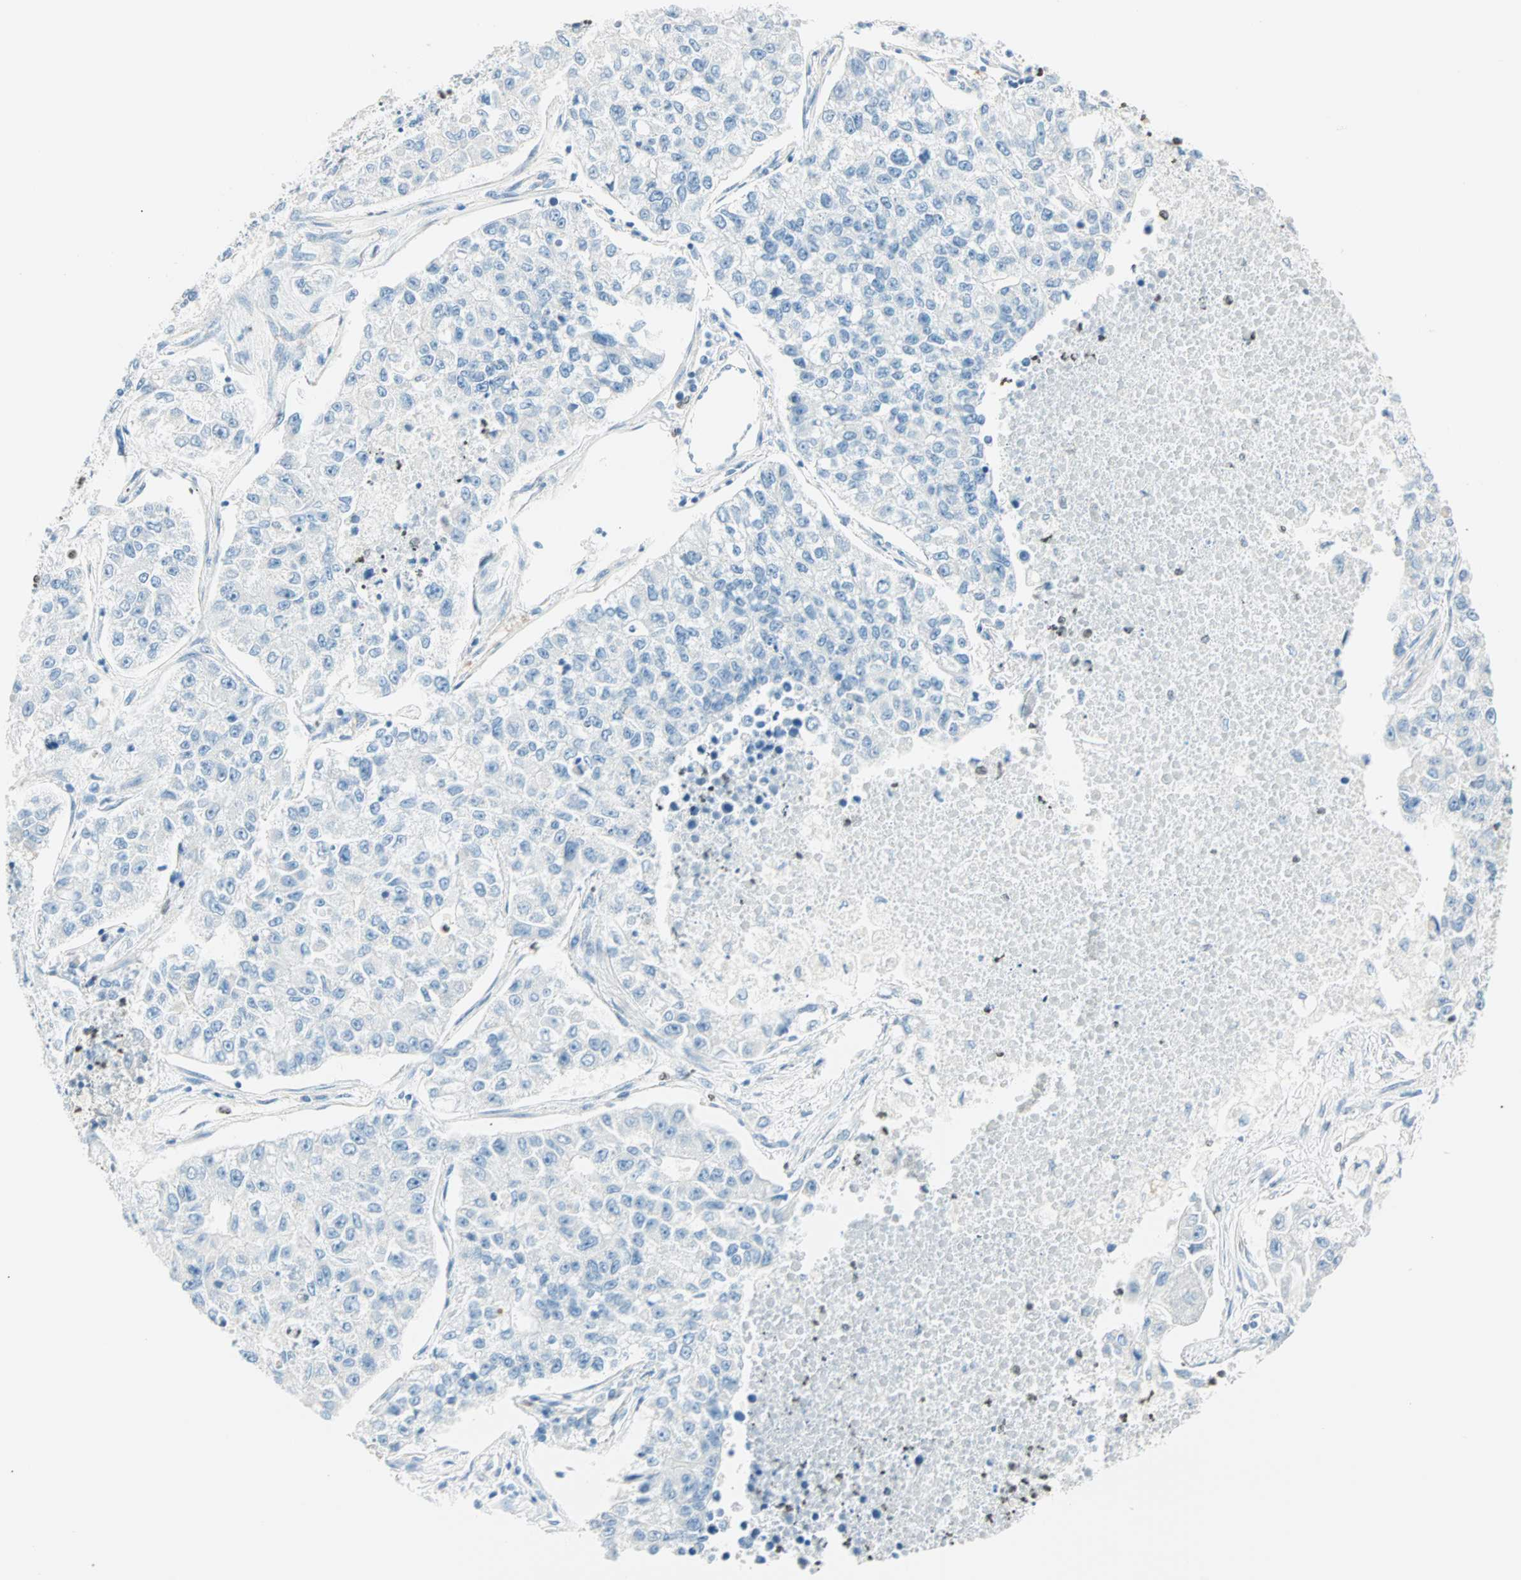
{"staining": {"intensity": "negative", "quantity": "none", "location": "none"}, "tissue": "lung cancer", "cell_type": "Tumor cells", "image_type": "cancer", "snomed": [{"axis": "morphology", "description": "Adenocarcinoma, NOS"}, {"axis": "topography", "description": "Lung"}], "caption": "There is no significant positivity in tumor cells of lung cancer.", "gene": "MLLT10", "patient": {"sex": "male", "age": 49}}